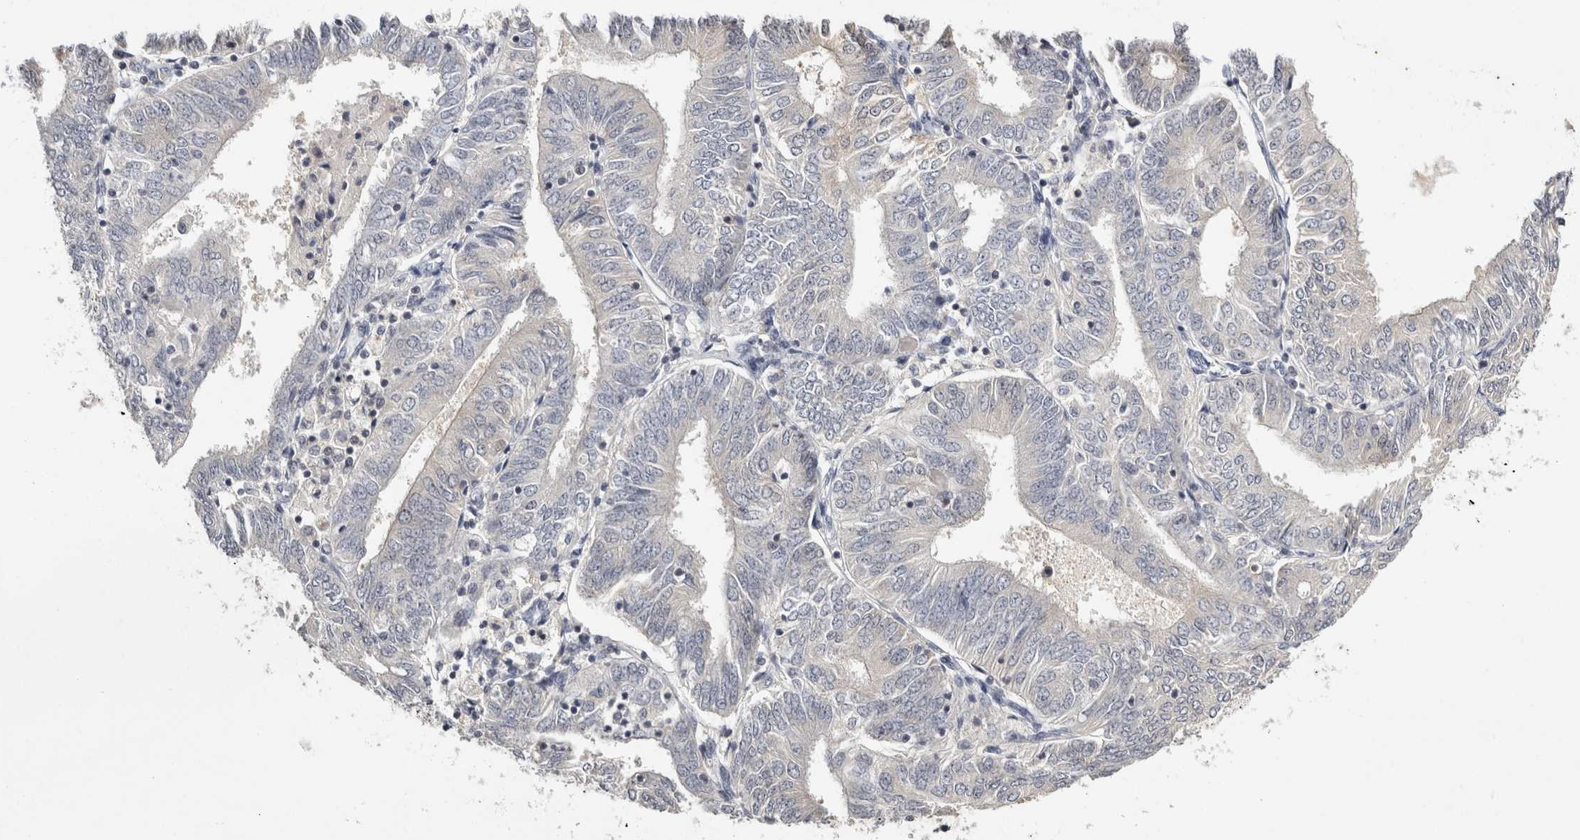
{"staining": {"intensity": "negative", "quantity": "none", "location": "none"}, "tissue": "endometrial cancer", "cell_type": "Tumor cells", "image_type": "cancer", "snomed": [{"axis": "morphology", "description": "Adenocarcinoma, NOS"}, {"axis": "topography", "description": "Endometrium"}], "caption": "Tumor cells are negative for brown protein staining in endometrial adenocarcinoma.", "gene": "ACAT2", "patient": {"sex": "female", "age": 58}}